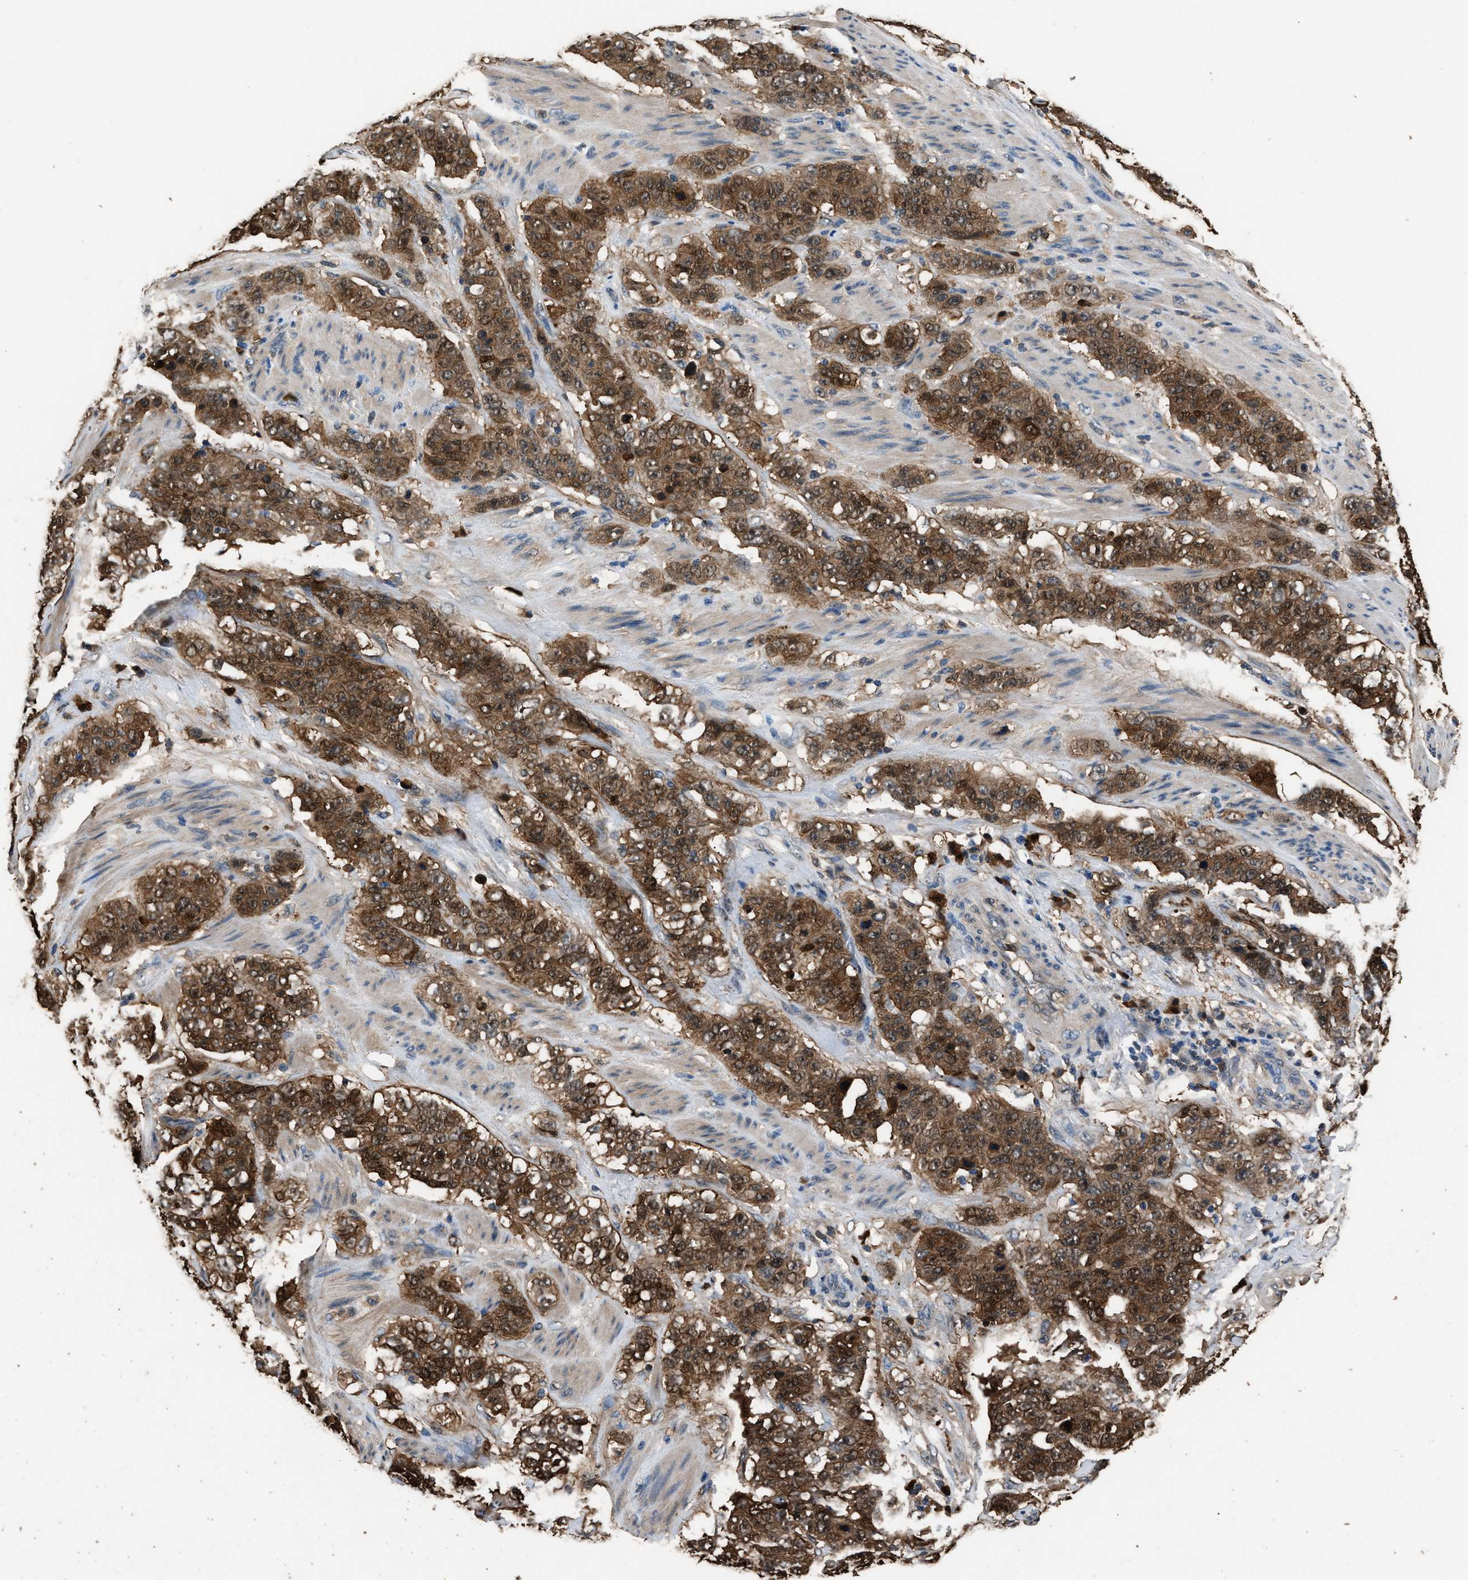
{"staining": {"intensity": "moderate", "quantity": ">75%", "location": "cytoplasmic/membranous"}, "tissue": "stomach cancer", "cell_type": "Tumor cells", "image_type": "cancer", "snomed": [{"axis": "morphology", "description": "Adenocarcinoma, NOS"}, {"axis": "topography", "description": "Stomach"}], "caption": "Brown immunohistochemical staining in human adenocarcinoma (stomach) displays moderate cytoplasmic/membranous staining in about >75% of tumor cells.", "gene": "GSTP1", "patient": {"sex": "male", "age": 48}}